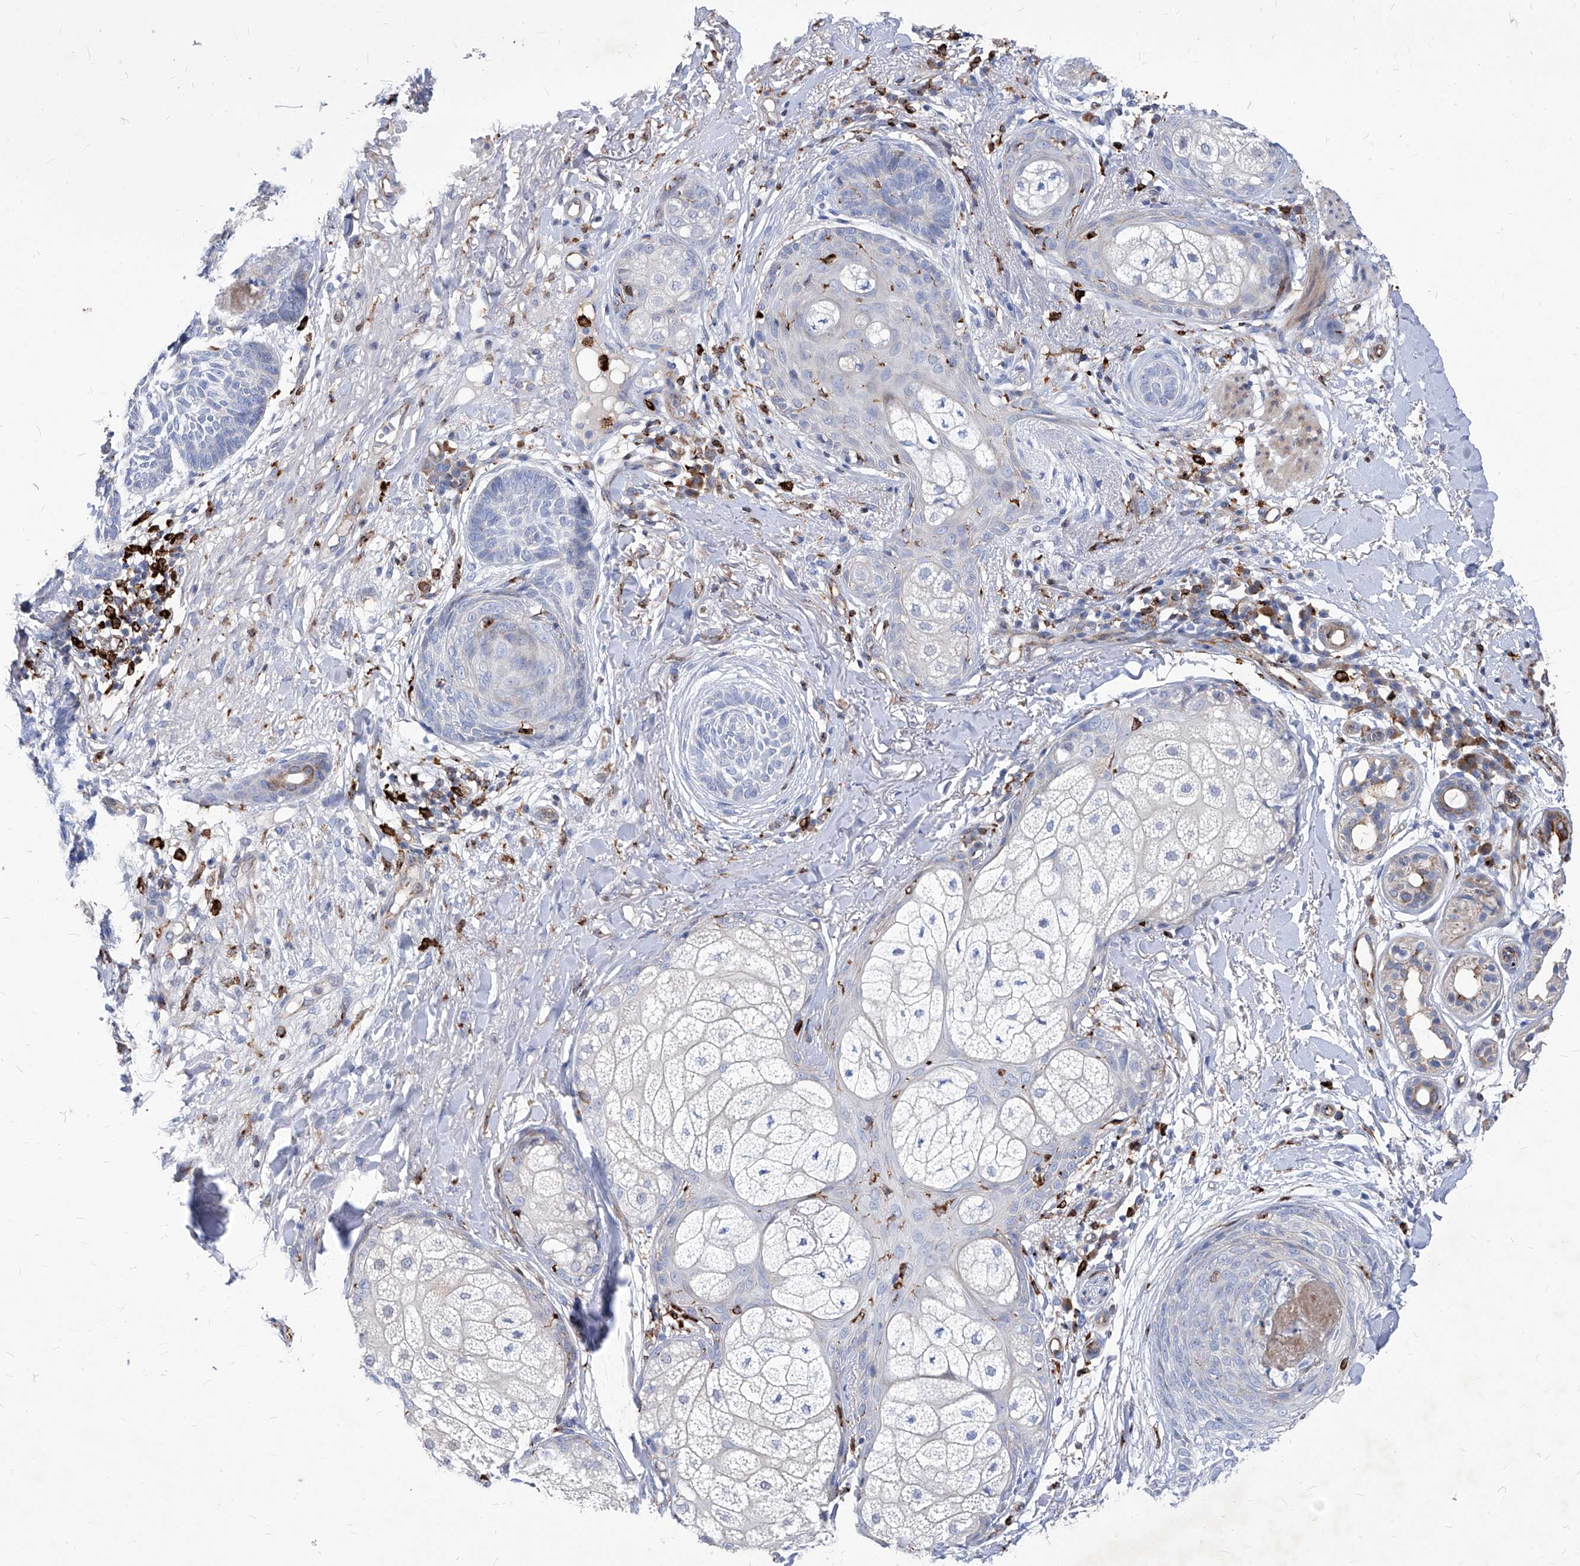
{"staining": {"intensity": "negative", "quantity": "none", "location": "none"}, "tissue": "skin cancer", "cell_type": "Tumor cells", "image_type": "cancer", "snomed": [{"axis": "morphology", "description": "Basal cell carcinoma"}, {"axis": "topography", "description": "Skin"}], "caption": "High magnification brightfield microscopy of basal cell carcinoma (skin) stained with DAB (brown) and counterstained with hematoxylin (blue): tumor cells show no significant staining.", "gene": "UBOX5", "patient": {"sex": "male", "age": 85}}